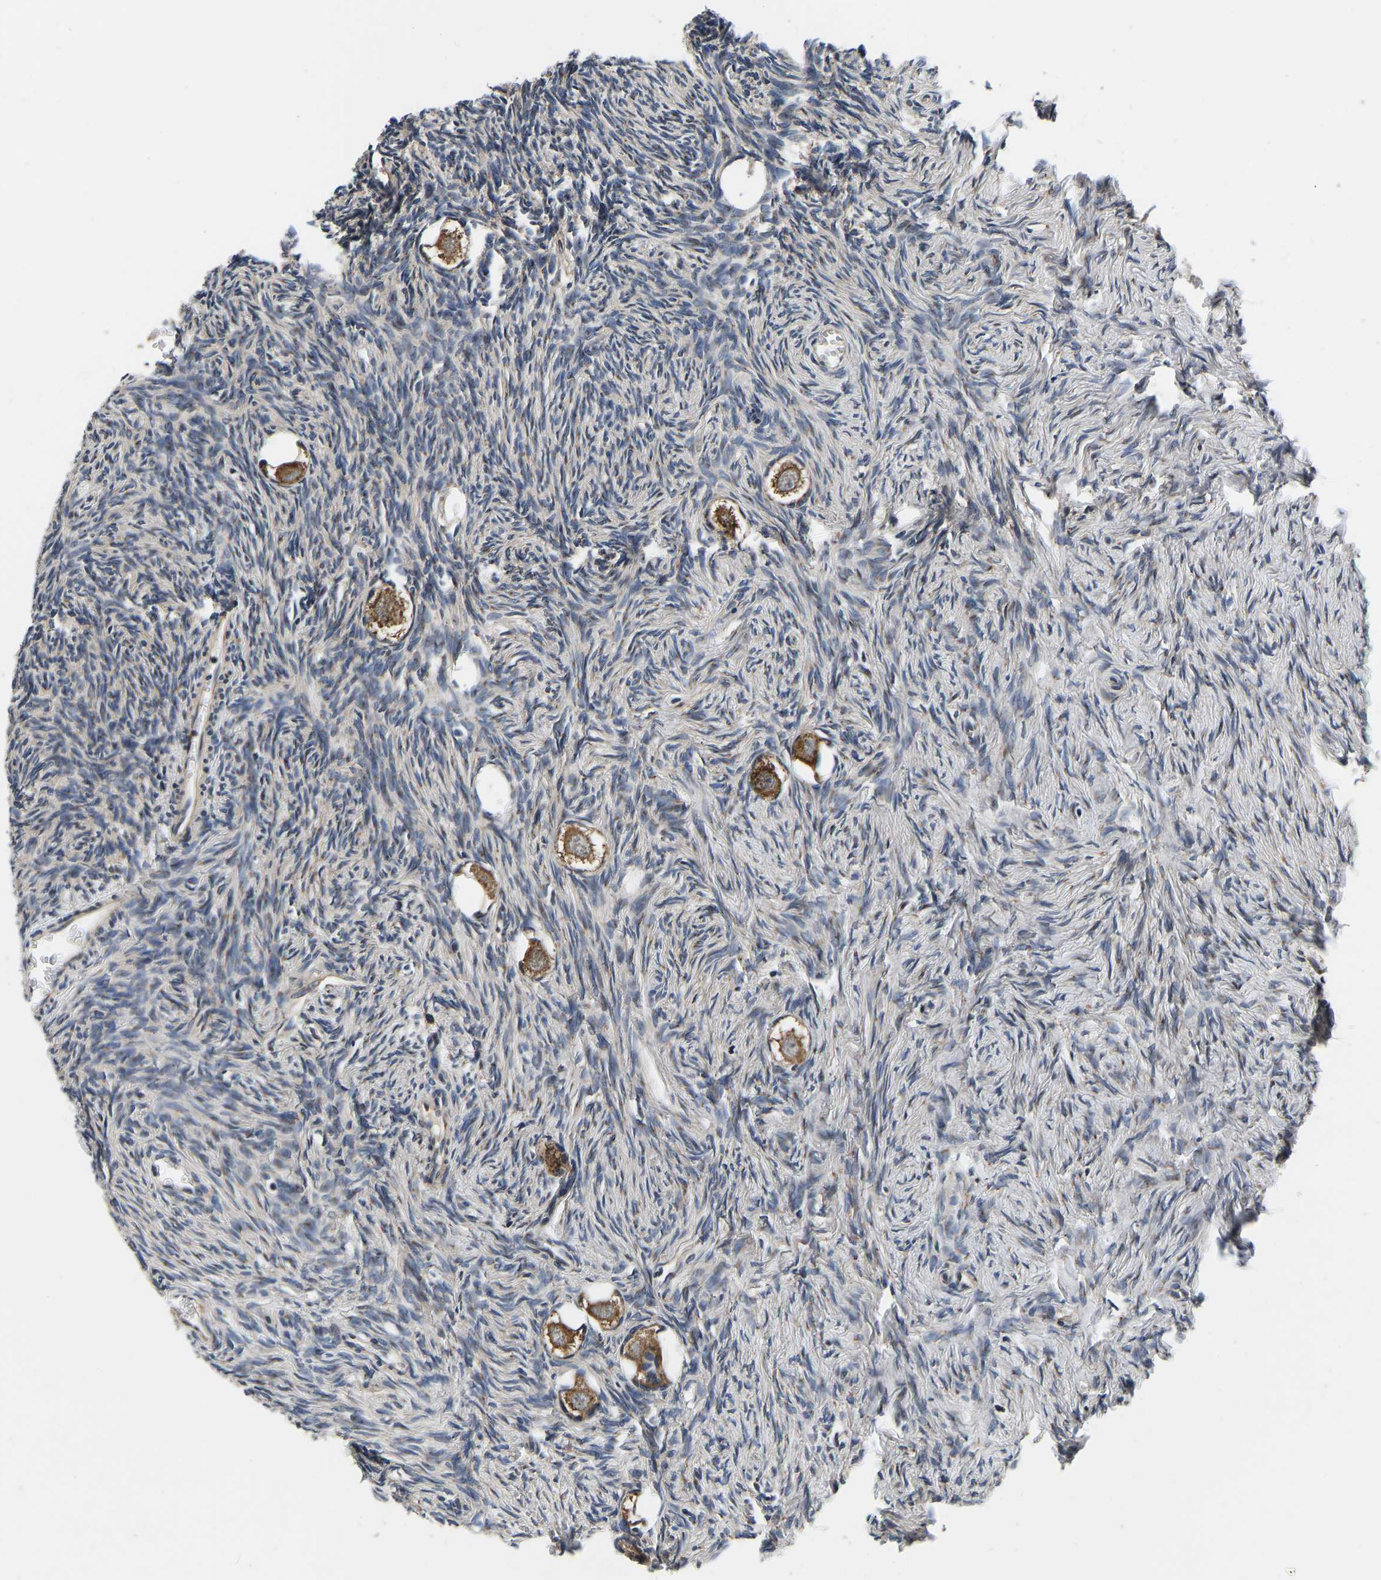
{"staining": {"intensity": "moderate", "quantity": ">75%", "location": "cytoplasmic/membranous"}, "tissue": "ovary", "cell_type": "Follicle cells", "image_type": "normal", "snomed": [{"axis": "morphology", "description": "Normal tissue, NOS"}, {"axis": "topography", "description": "Ovary"}], "caption": "Follicle cells reveal moderate cytoplasmic/membranous staining in about >75% of cells in normal ovary.", "gene": "RABAC1", "patient": {"sex": "female", "age": 27}}